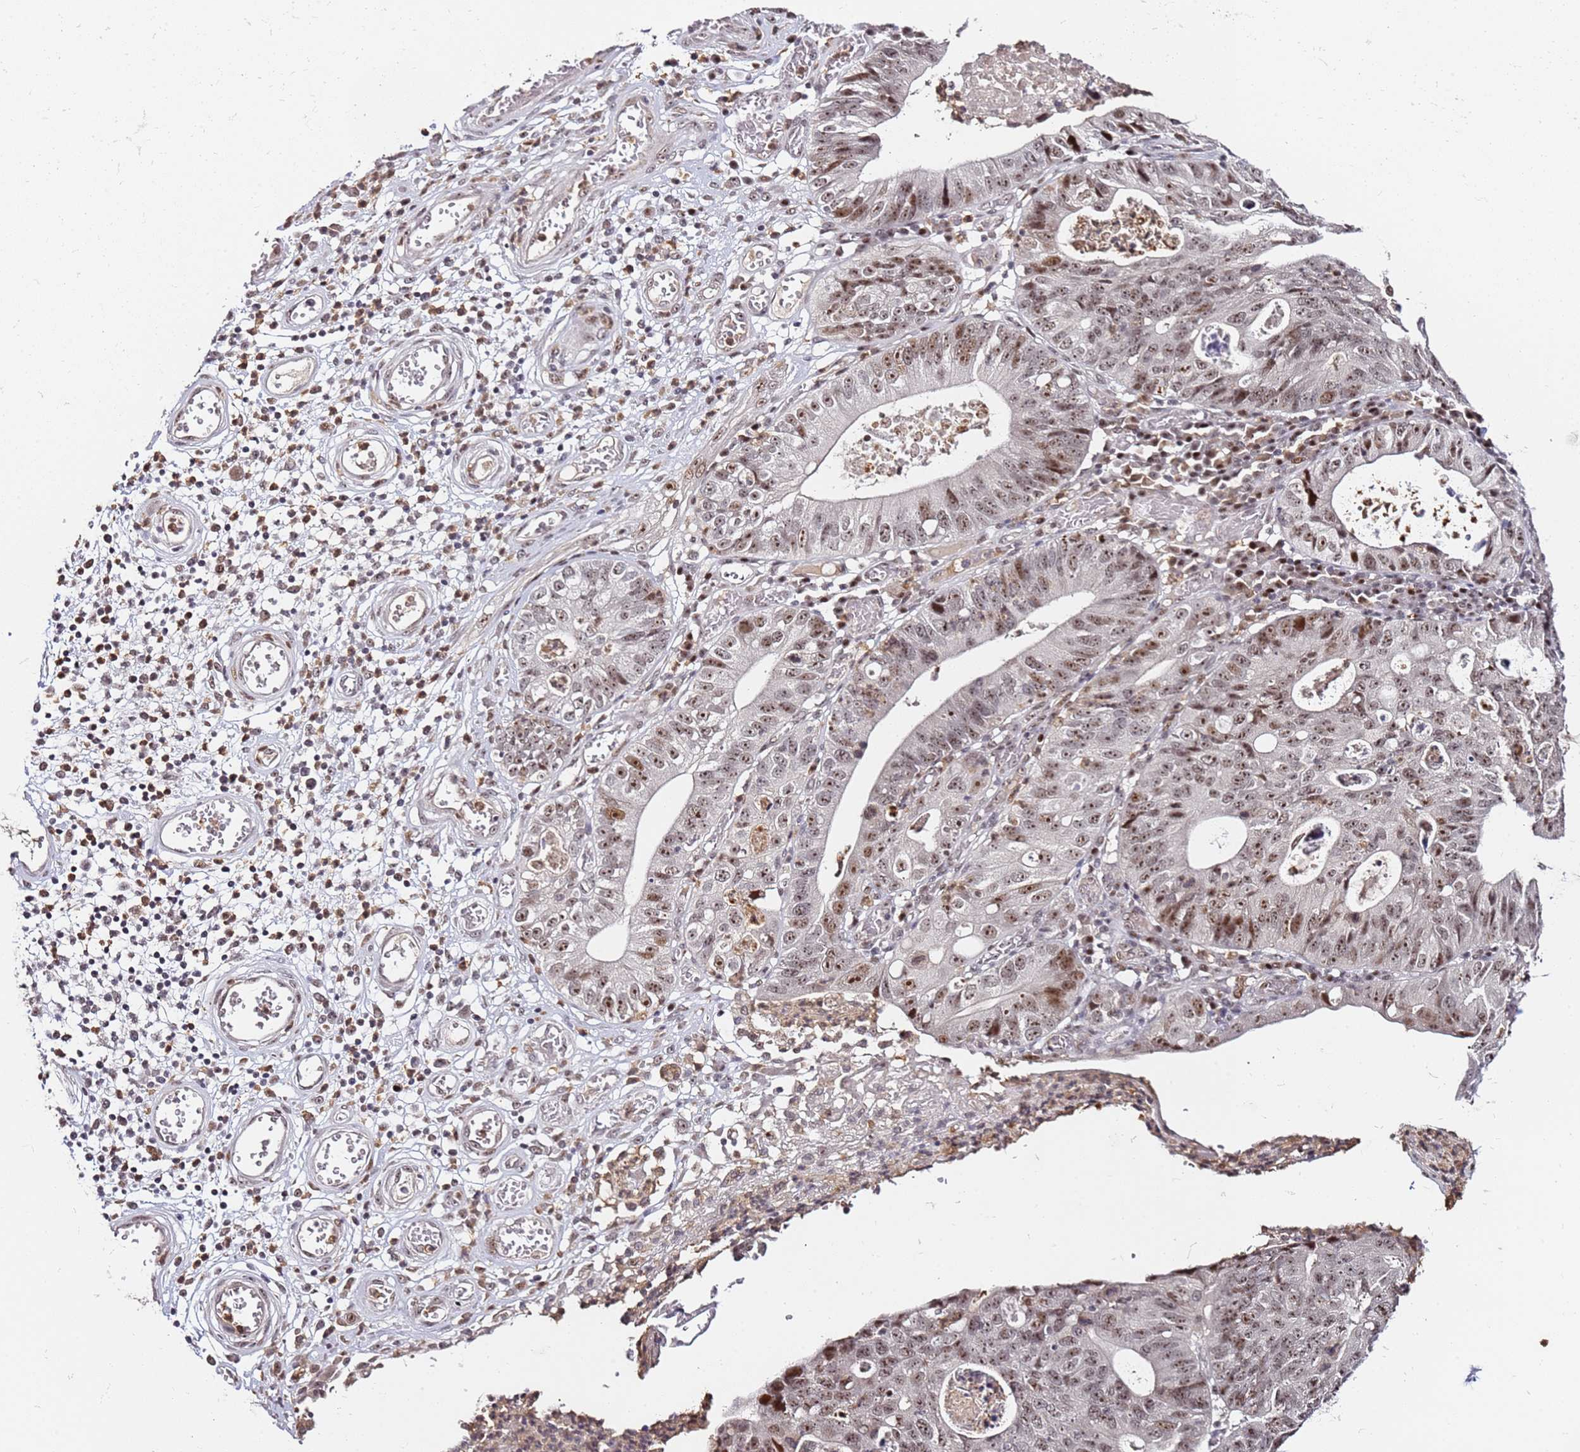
{"staining": {"intensity": "moderate", "quantity": ">75%", "location": "nuclear"}, "tissue": "stomach cancer", "cell_type": "Tumor cells", "image_type": "cancer", "snomed": [{"axis": "morphology", "description": "Adenocarcinoma, NOS"}, {"axis": "topography", "description": "Stomach"}], "caption": "Protein expression analysis of stomach cancer displays moderate nuclear staining in approximately >75% of tumor cells.", "gene": "FCF1", "patient": {"sex": "male", "age": 59}}